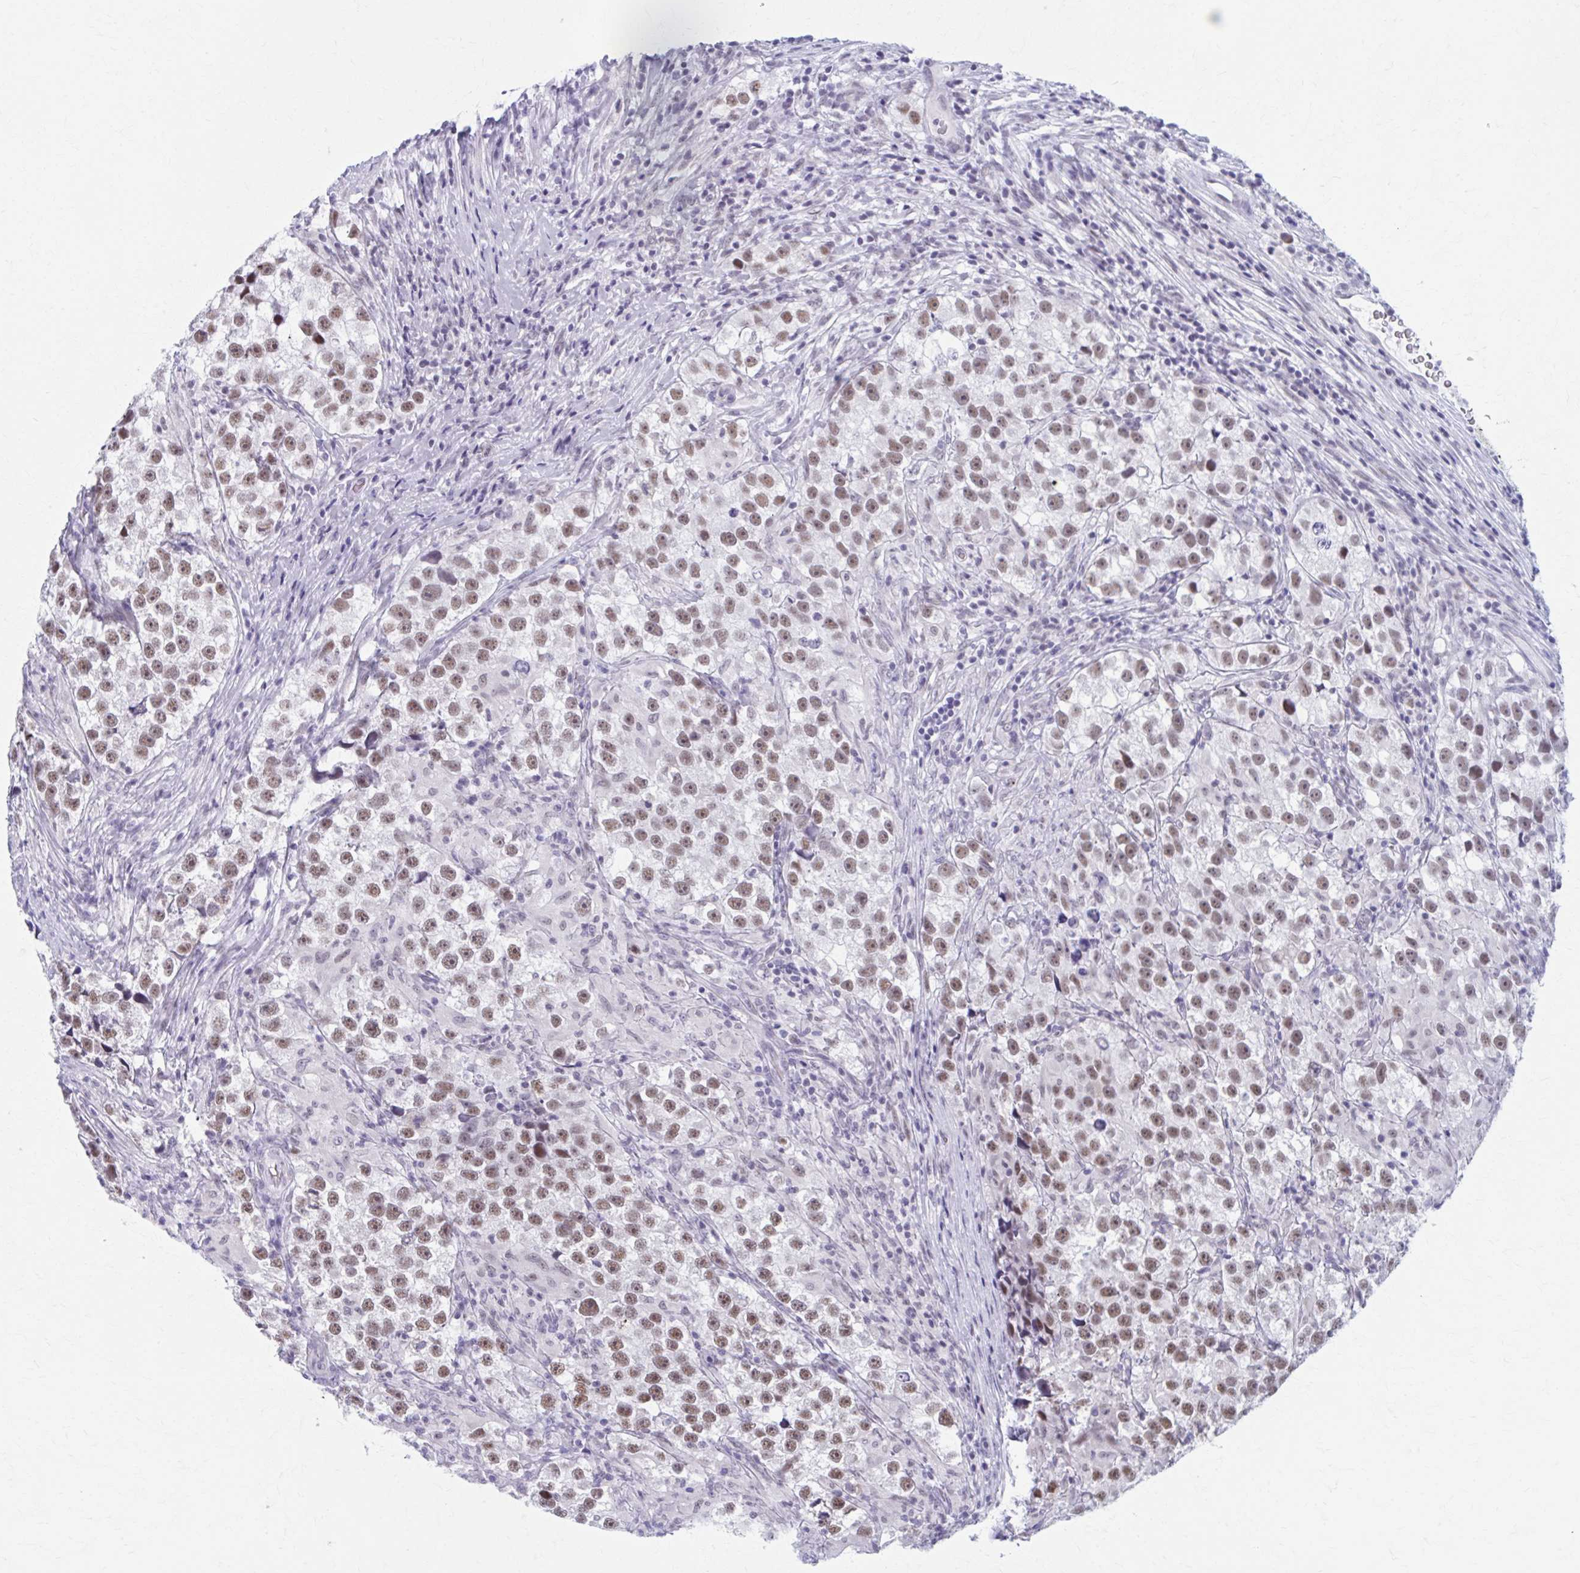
{"staining": {"intensity": "moderate", "quantity": ">75%", "location": "nuclear"}, "tissue": "testis cancer", "cell_type": "Tumor cells", "image_type": "cancer", "snomed": [{"axis": "morphology", "description": "Seminoma, NOS"}, {"axis": "topography", "description": "Testis"}], "caption": "The histopathology image reveals staining of testis seminoma, revealing moderate nuclear protein positivity (brown color) within tumor cells.", "gene": "CCDC105", "patient": {"sex": "male", "age": 46}}